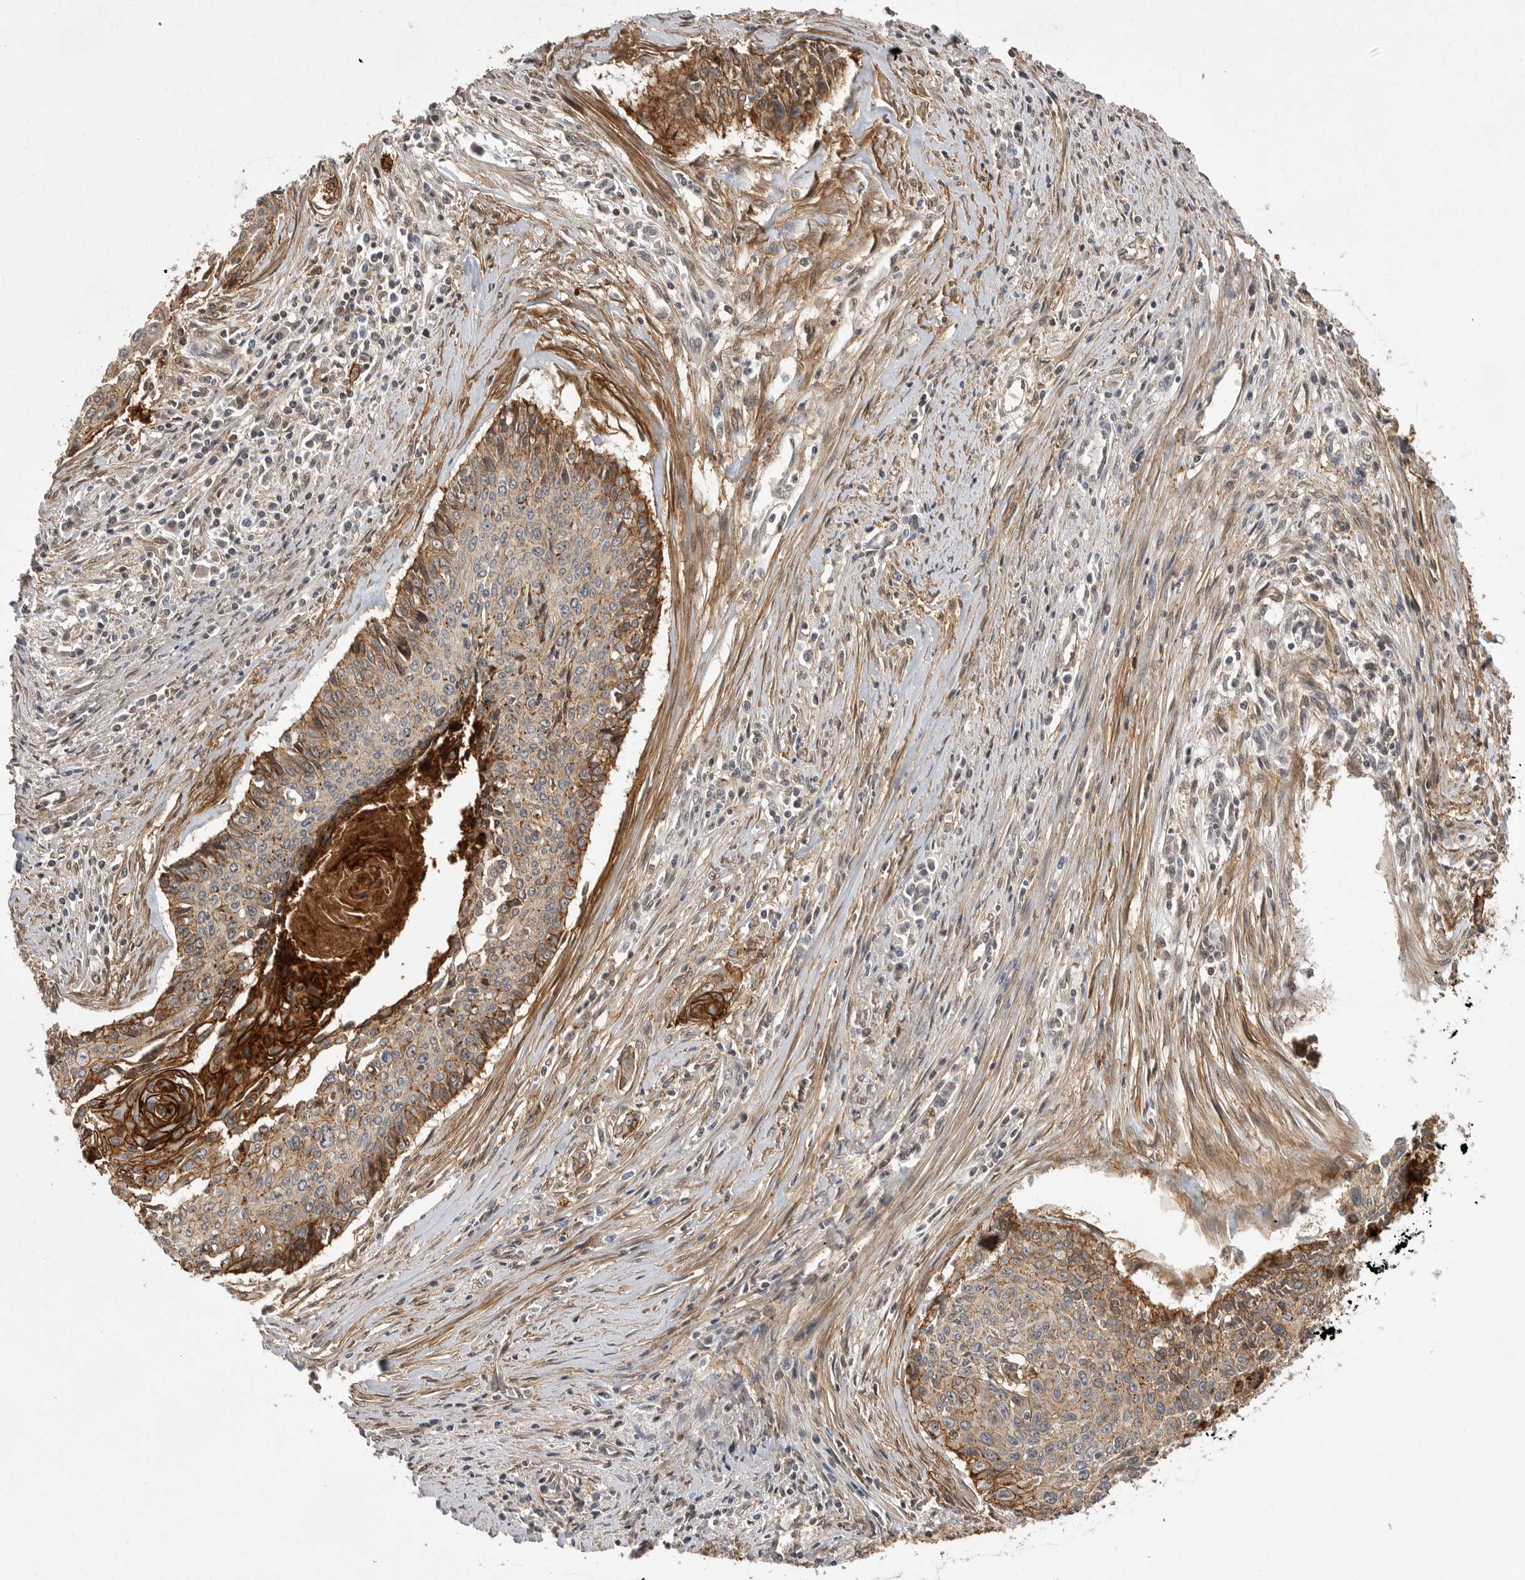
{"staining": {"intensity": "moderate", "quantity": ">75%", "location": "cytoplasmic/membranous"}, "tissue": "cervical cancer", "cell_type": "Tumor cells", "image_type": "cancer", "snomed": [{"axis": "morphology", "description": "Squamous cell carcinoma, NOS"}, {"axis": "topography", "description": "Cervix"}], "caption": "IHC of human squamous cell carcinoma (cervical) exhibits medium levels of moderate cytoplasmic/membranous positivity in approximately >75% of tumor cells.", "gene": "NECTIN1", "patient": {"sex": "female", "age": 55}}